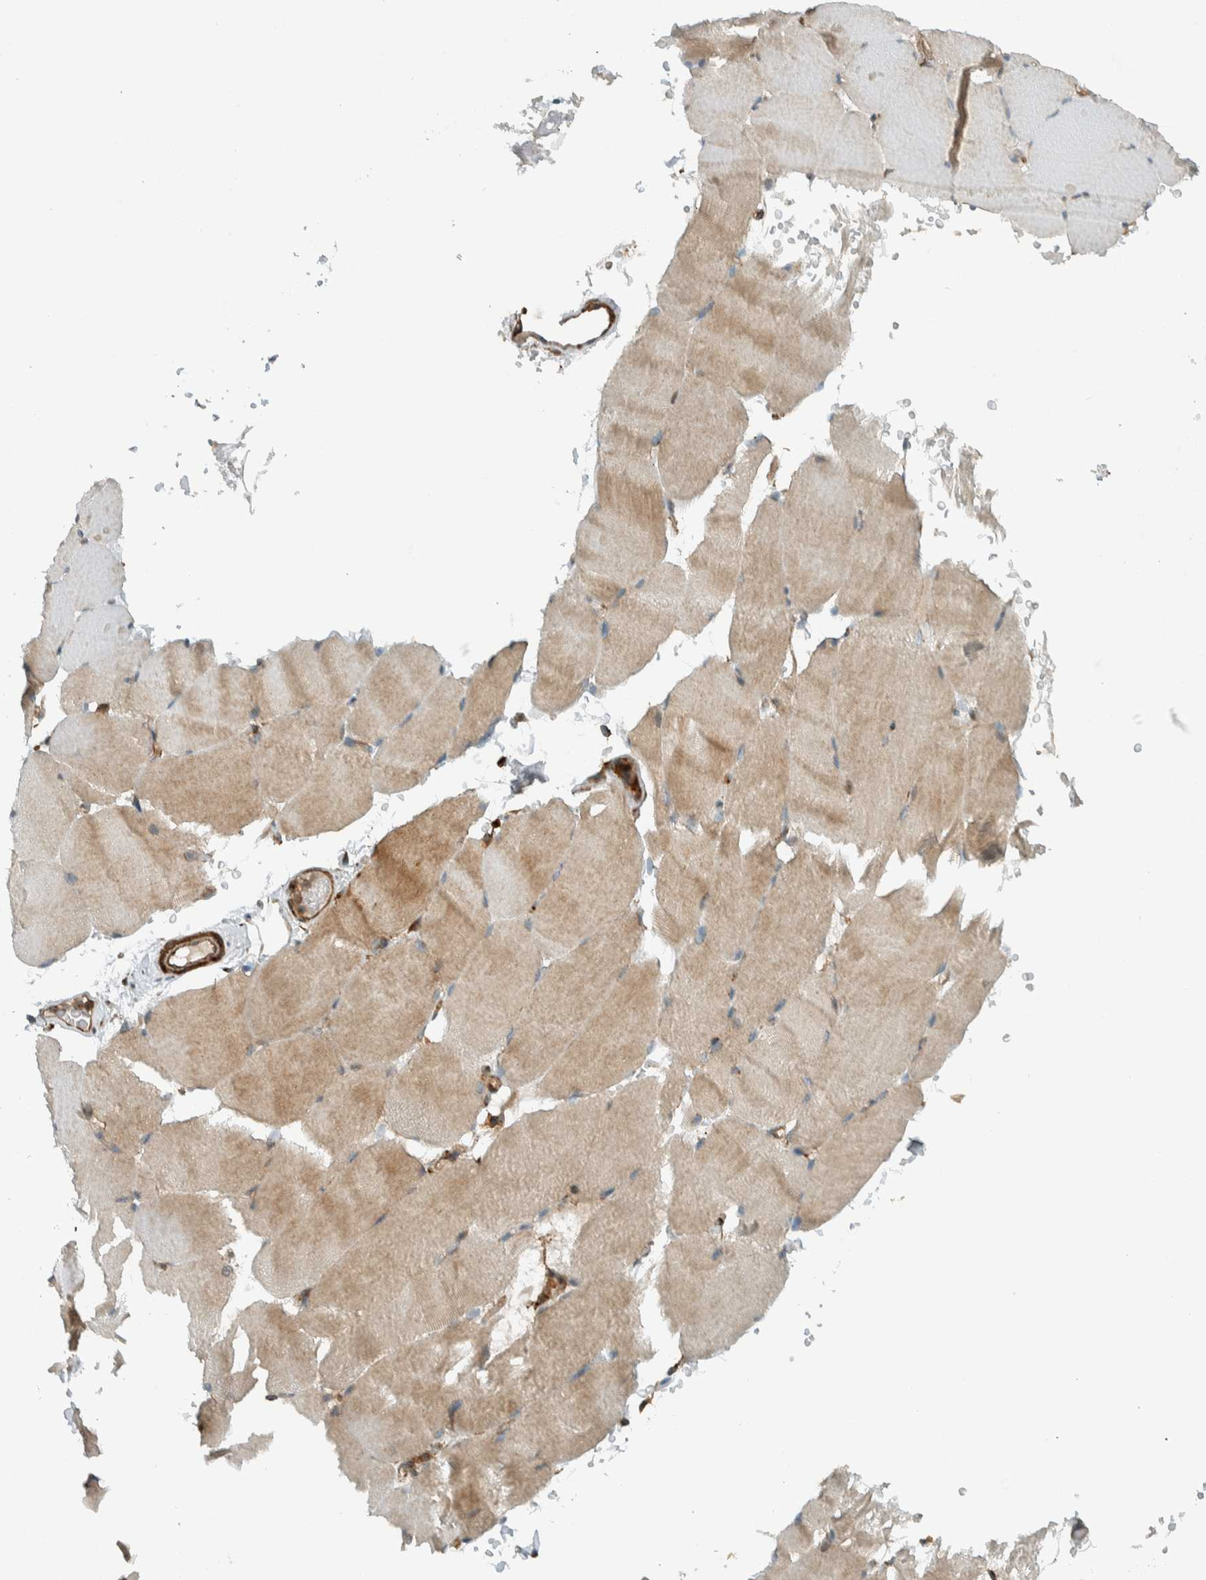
{"staining": {"intensity": "weak", "quantity": "25%-75%", "location": "cytoplasmic/membranous"}, "tissue": "skeletal muscle", "cell_type": "Myocytes", "image_type": "normal", "snomed": [{"axis": "morphology", "description": "Normal tissue, NOS"}, {"axis": "topography", "description": "Skeletal muscle"}, {"axis": "topography", "description": "Parathyroid gland"}], "caption": "IHC of unremarkable human skeletal muscle displays low levels of weak cytoplasmic/membranous expression in approximately 25%-75% of myocytes.", "gene": "EXOC7", "patient": {"sex": "female", "age": 37}}